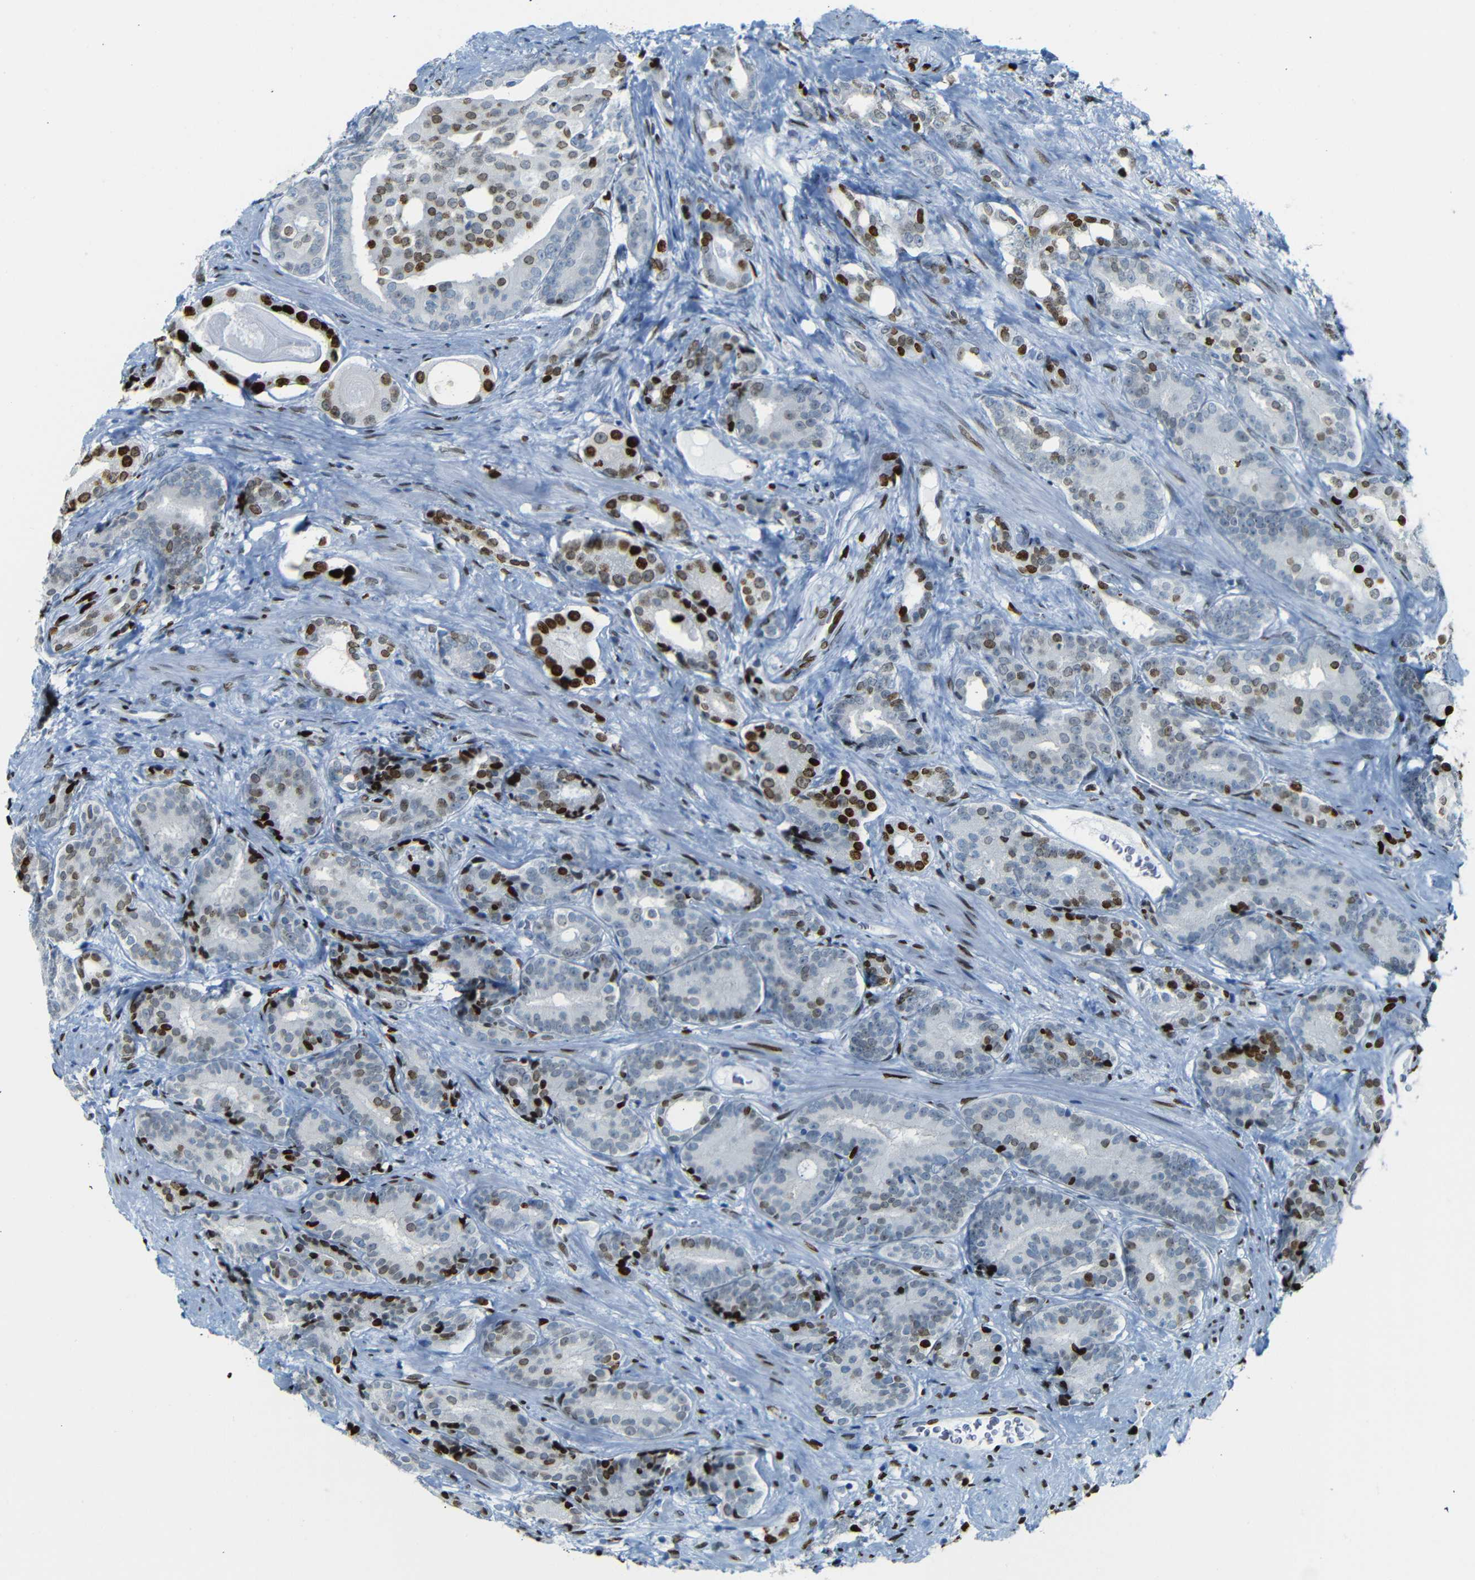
{"staining": {"intensity": "strong", "quantity": ">75%", "location": "nuclear"}, "tissue": "prostate cancer", "cell_type": "Tumor cells", "image_type": "cancer", "snomed": [{"axis": "morphology", "description": "Adenocarcinoma, High grade"}, {"axis": "topography", "description": "Prostate"}], "caption": "Immunohistochemical staining of prostate cancer (adenocarcinoma (high-grade)) displays high levels of strong nuclear protein expression in about >75% of tumor cells.", "gene": "NPIPB15", "patient": {"sex": "male", "age": 71}}